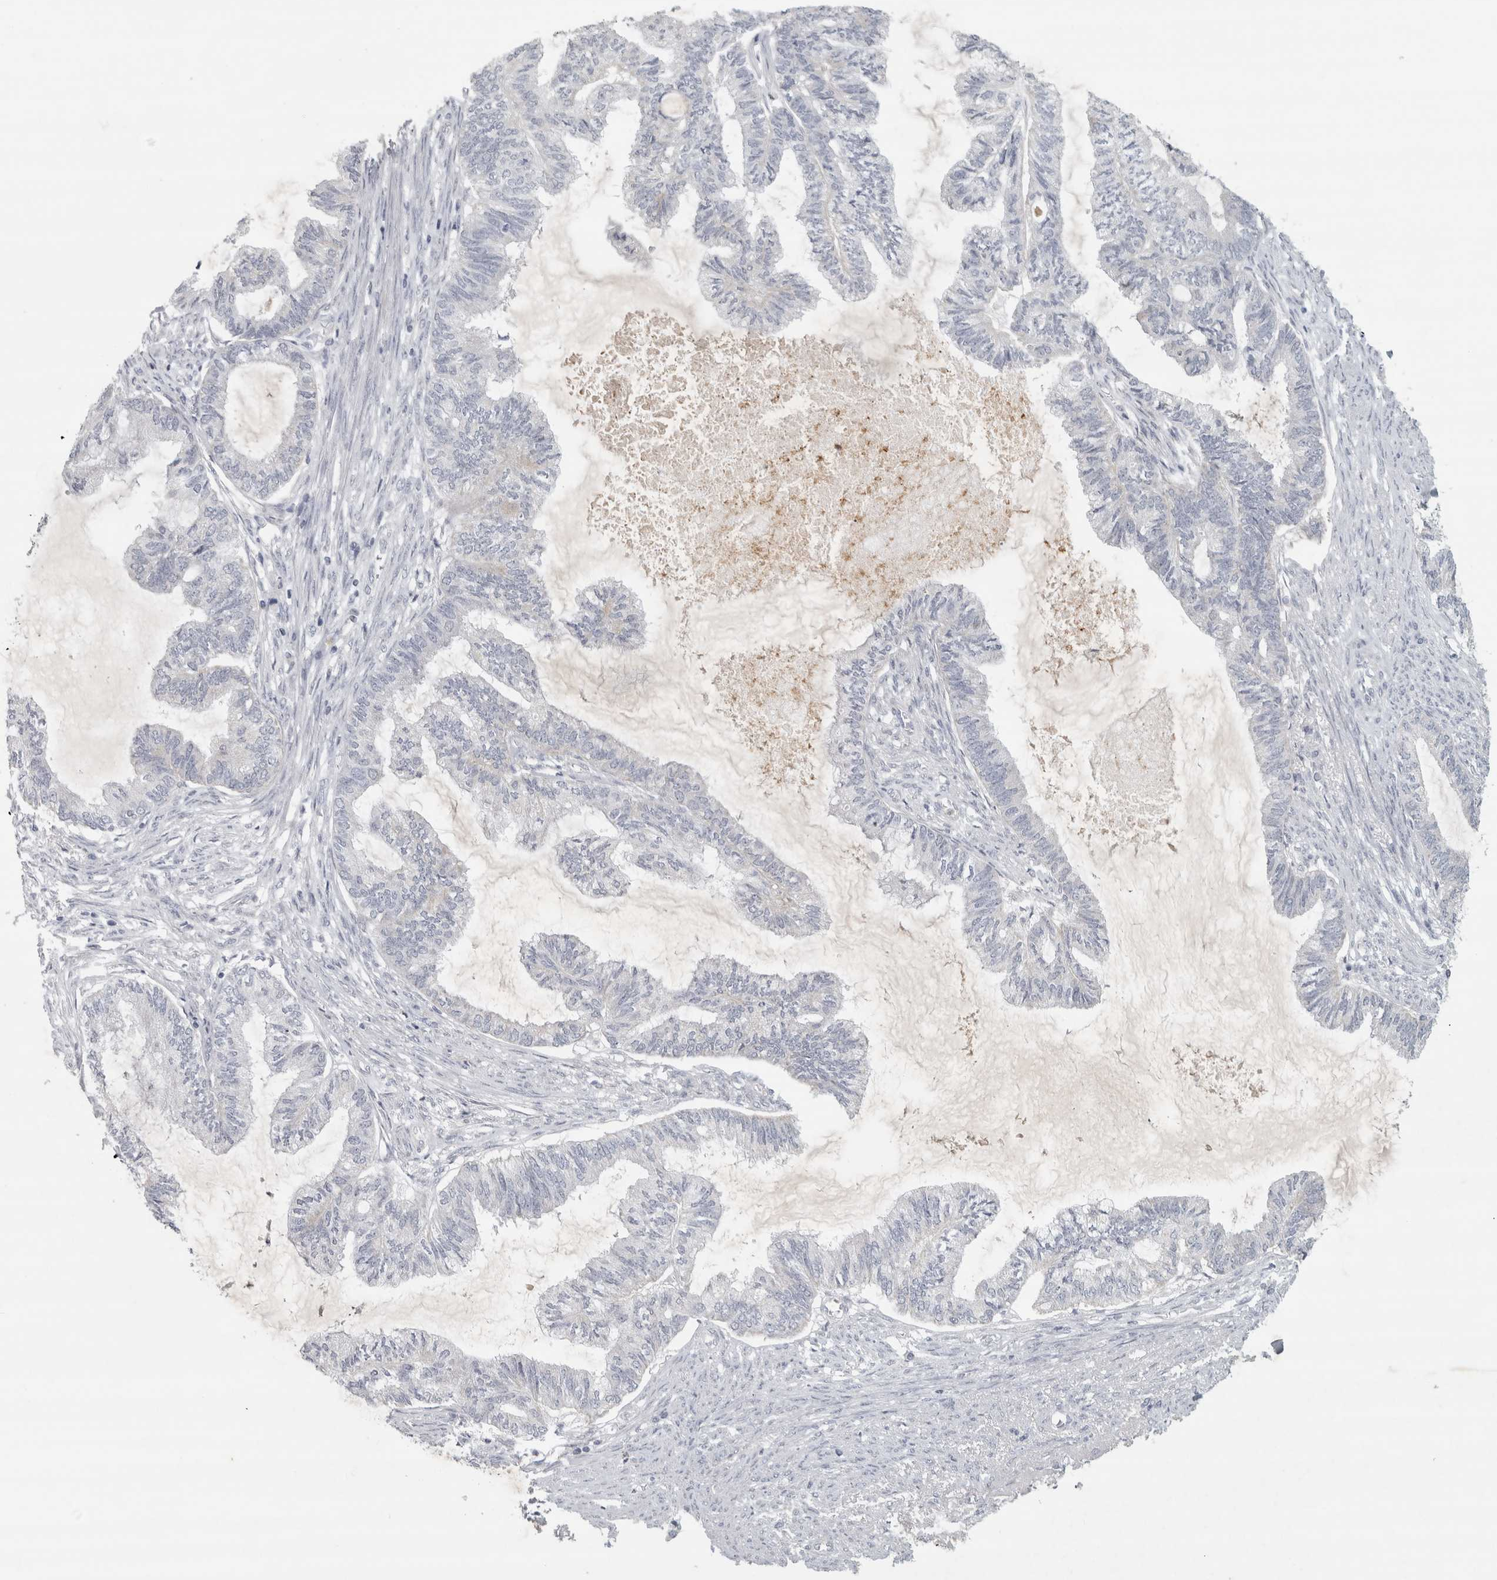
{"staining": {"intensity": "negative", "quantity": "none", "location": "none"}, "tissue": "endometrial cancer", "cell_type": "Tumor cells", "image_type": "cancer", "snomed": [{"axis": "morphology", "description": "Adenocarcinoma, NOS"}, {"axis": "topography", "description": "Endometrium"}], "caption": "Tumor cells show no significant positivity in adenocarcinoma (endometrial).", "gene": "PTPRN2", "patient": {"sex": "female", "age": 86}}